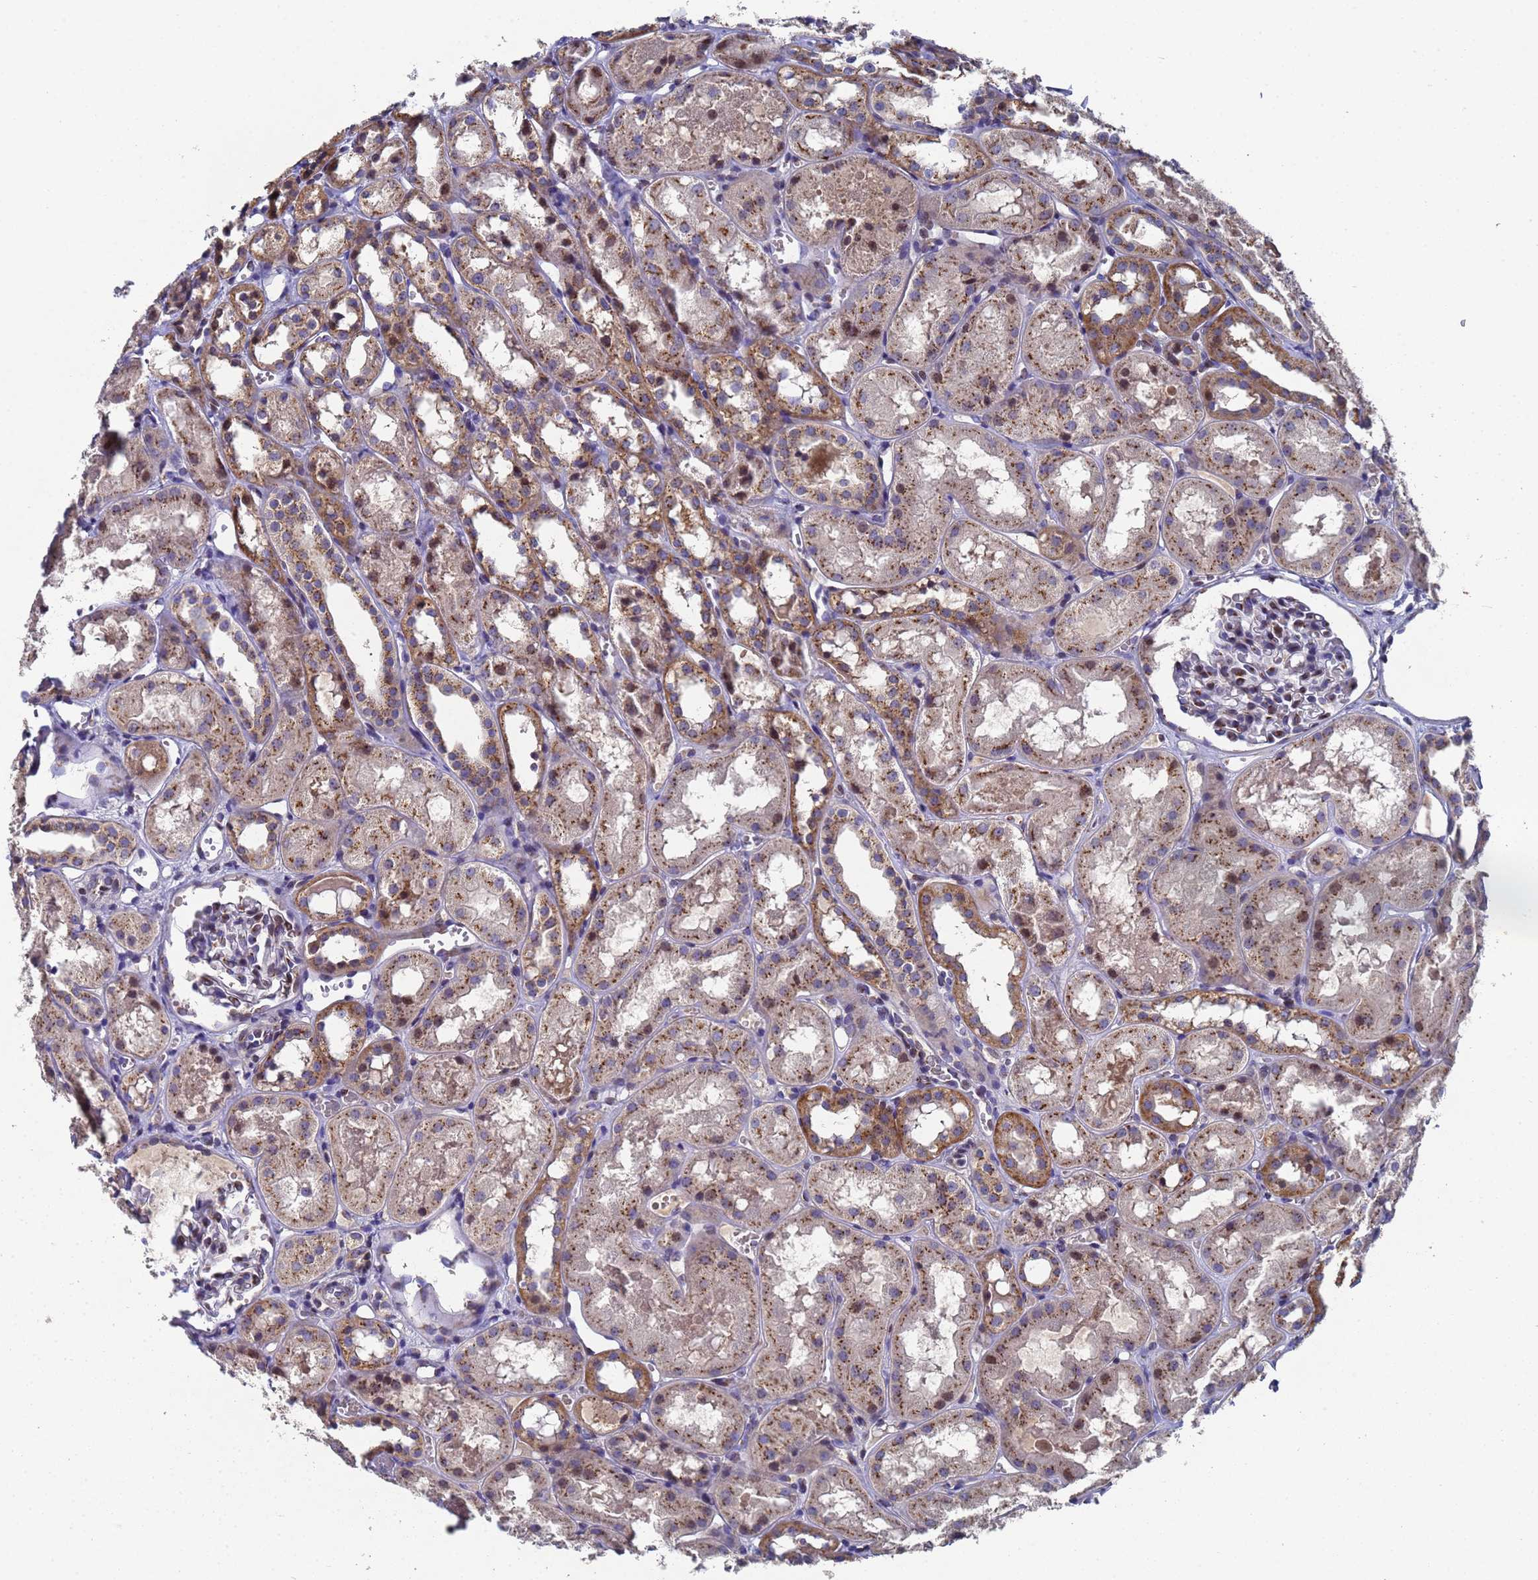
{"staining": {"intensity": "moderate", "quantity": "25%-75%", "location": "cytoplasmic/membranous"}, "tissue": "kidney", "cell_type": "Cells in glomeruli", "image_type": "normal", "snomed": [{"axis": "morphology", "description": "Normal tissue, NOS"}, {"axis": "topography", "description": "Kidney"}], "caption": "A photomicrograph showing moderate cytoplasmic/membranous staining in approximately 25%-75% of cells in glomeruli in normal kidney, as visualized by brown immunohistochemical staining.", "gene": "NSUN6", "patient": {"sex": "male", "age": 16}}